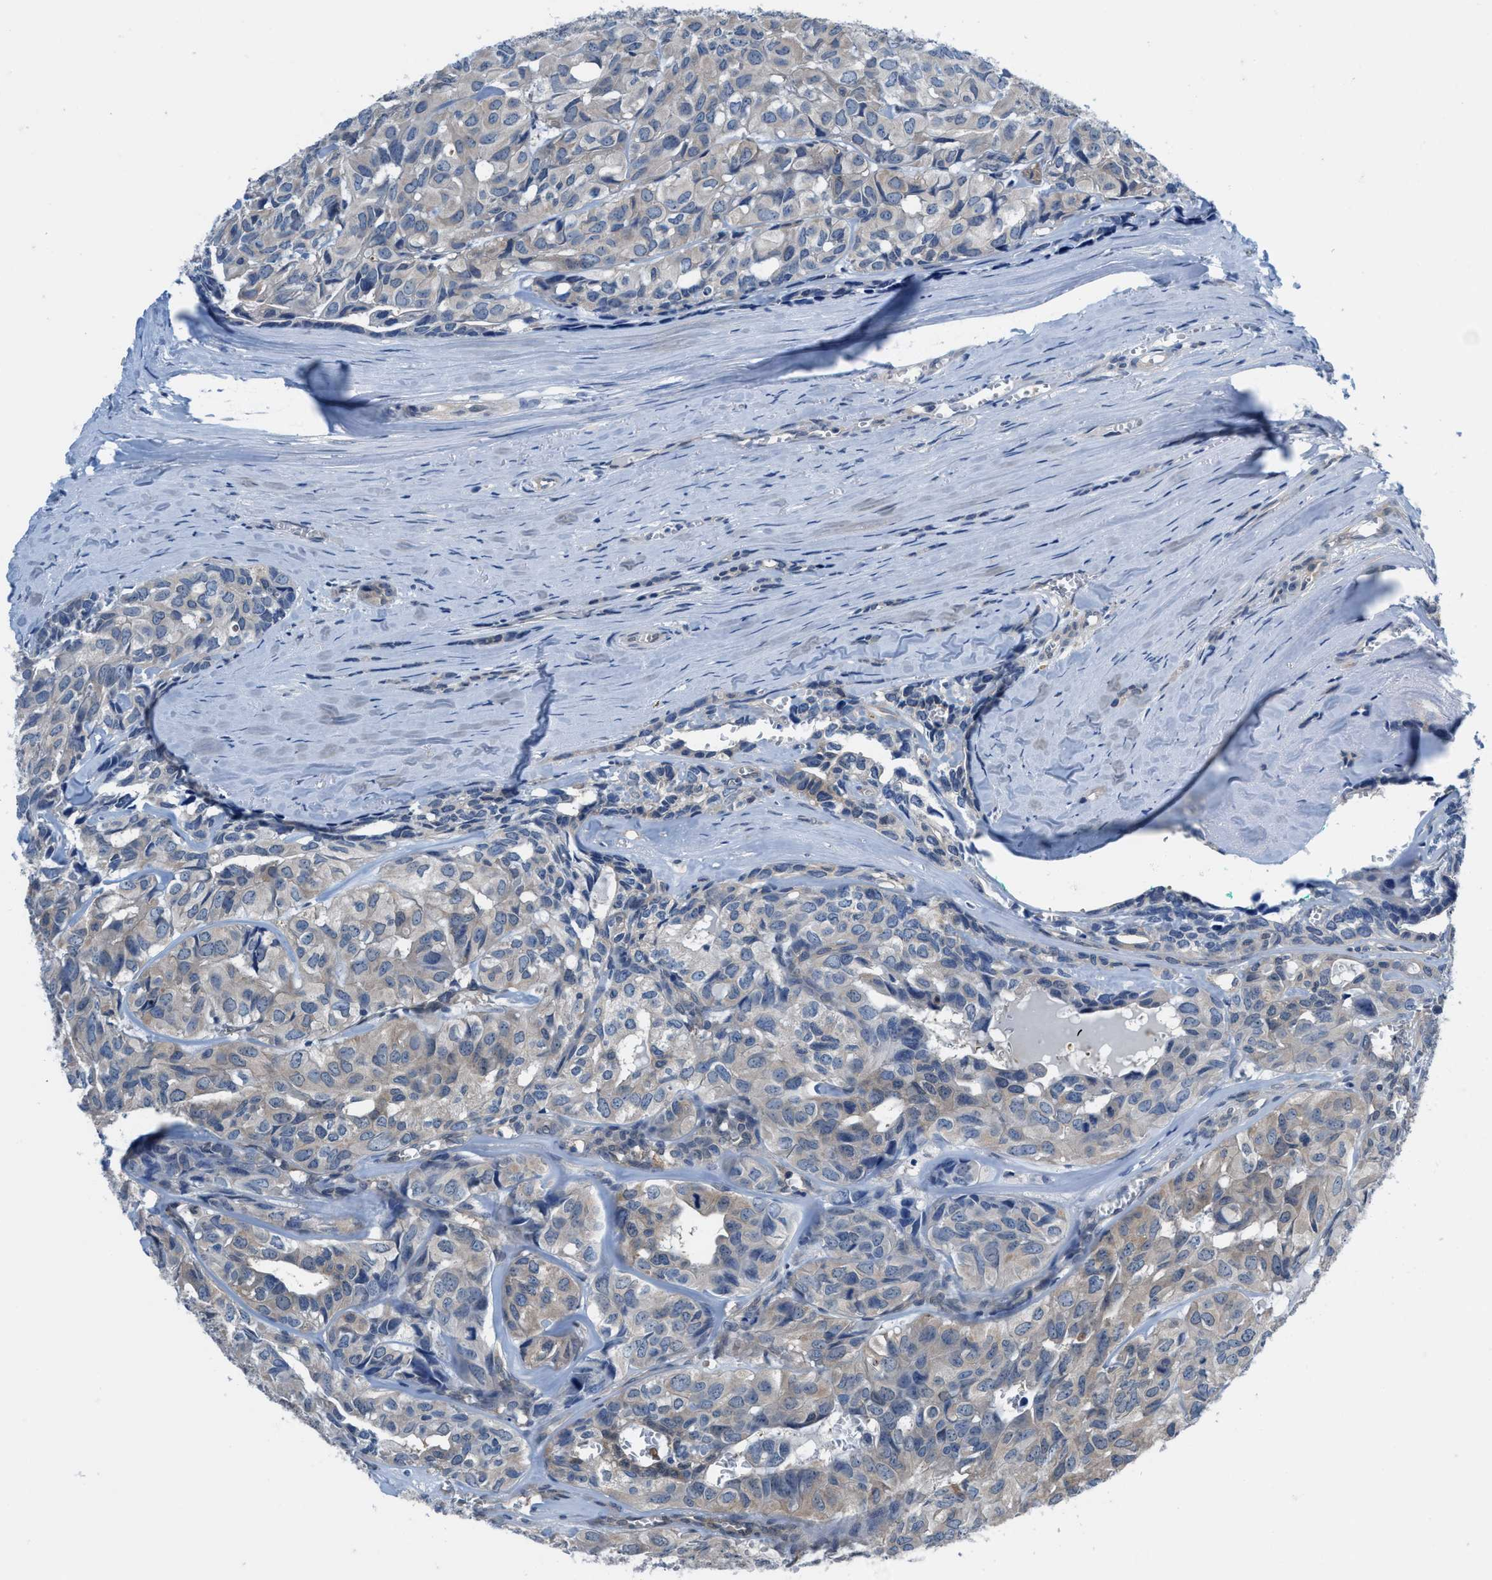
{"staining": {"intensity": "negative", "quantity": "none", "location": "none"}, "tissue": "head and neck cancer", "cell_type": "Tumor cells", "image_type": "cancer", "snomed": [{"axis": "morphology", "description": "Adenocarcinoma, NOS"}, {"axis": "topography", "description": "Salivary gland, NOS"}, {"axis": "topography", "description": "Head-Neck"}], "caption": "Tumor cells are negative for brown protein staining in head and neck cancer (adenocarcinoma). (IHC, brightfield microscopy, high magnification).", "gene": "NUDT5", "patient": {"sex": "female", "age": 76}}